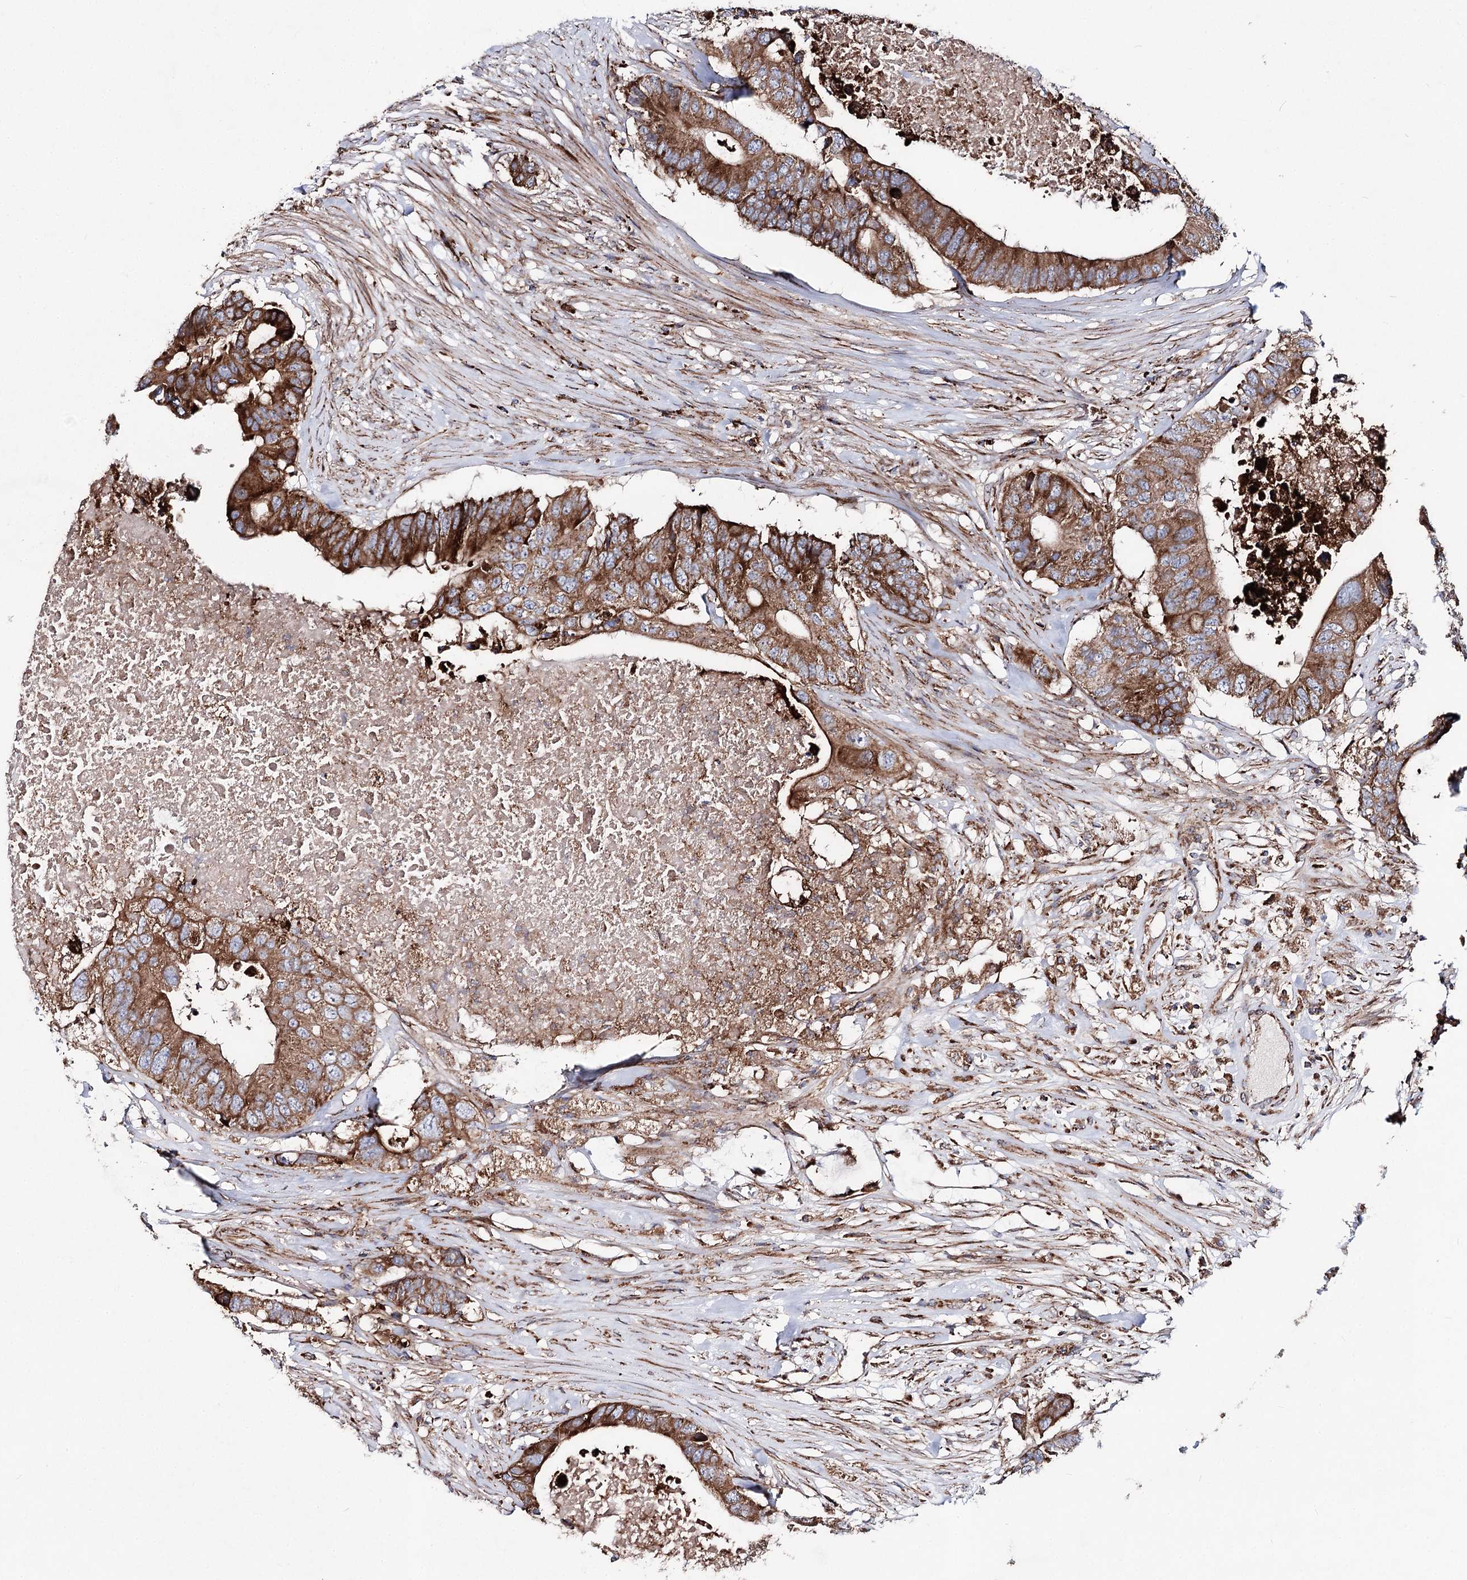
{"staining": {"intensity": "strong", "quantity": ">75%", "location": "cytoplasmic/membranous"}, "tissue": "colorectal cancer", "cell_type": "Tumor cells", "image_type": "cancer", "snomed": [{"axis": "morphology", "description": "Adenocarcinoma, NOS"}, {"axis": "topography", "description": "Colon"}], "caption": "High-magnification brightfield microscopy of adenocarcinoma (colorectal) stained with DAB (brown) and counterstained with hematoxylin (blue). tumor cells exhibit strong cytoplasmic/membranous staining is identified in approximately>75% of cells. (DAB (3,3'-diaminobenzidine) = brown stain, brightfield microscopy at high magnification).", "gene": "MSANTD2", "patient": {"sex": "male", "age": 71}}